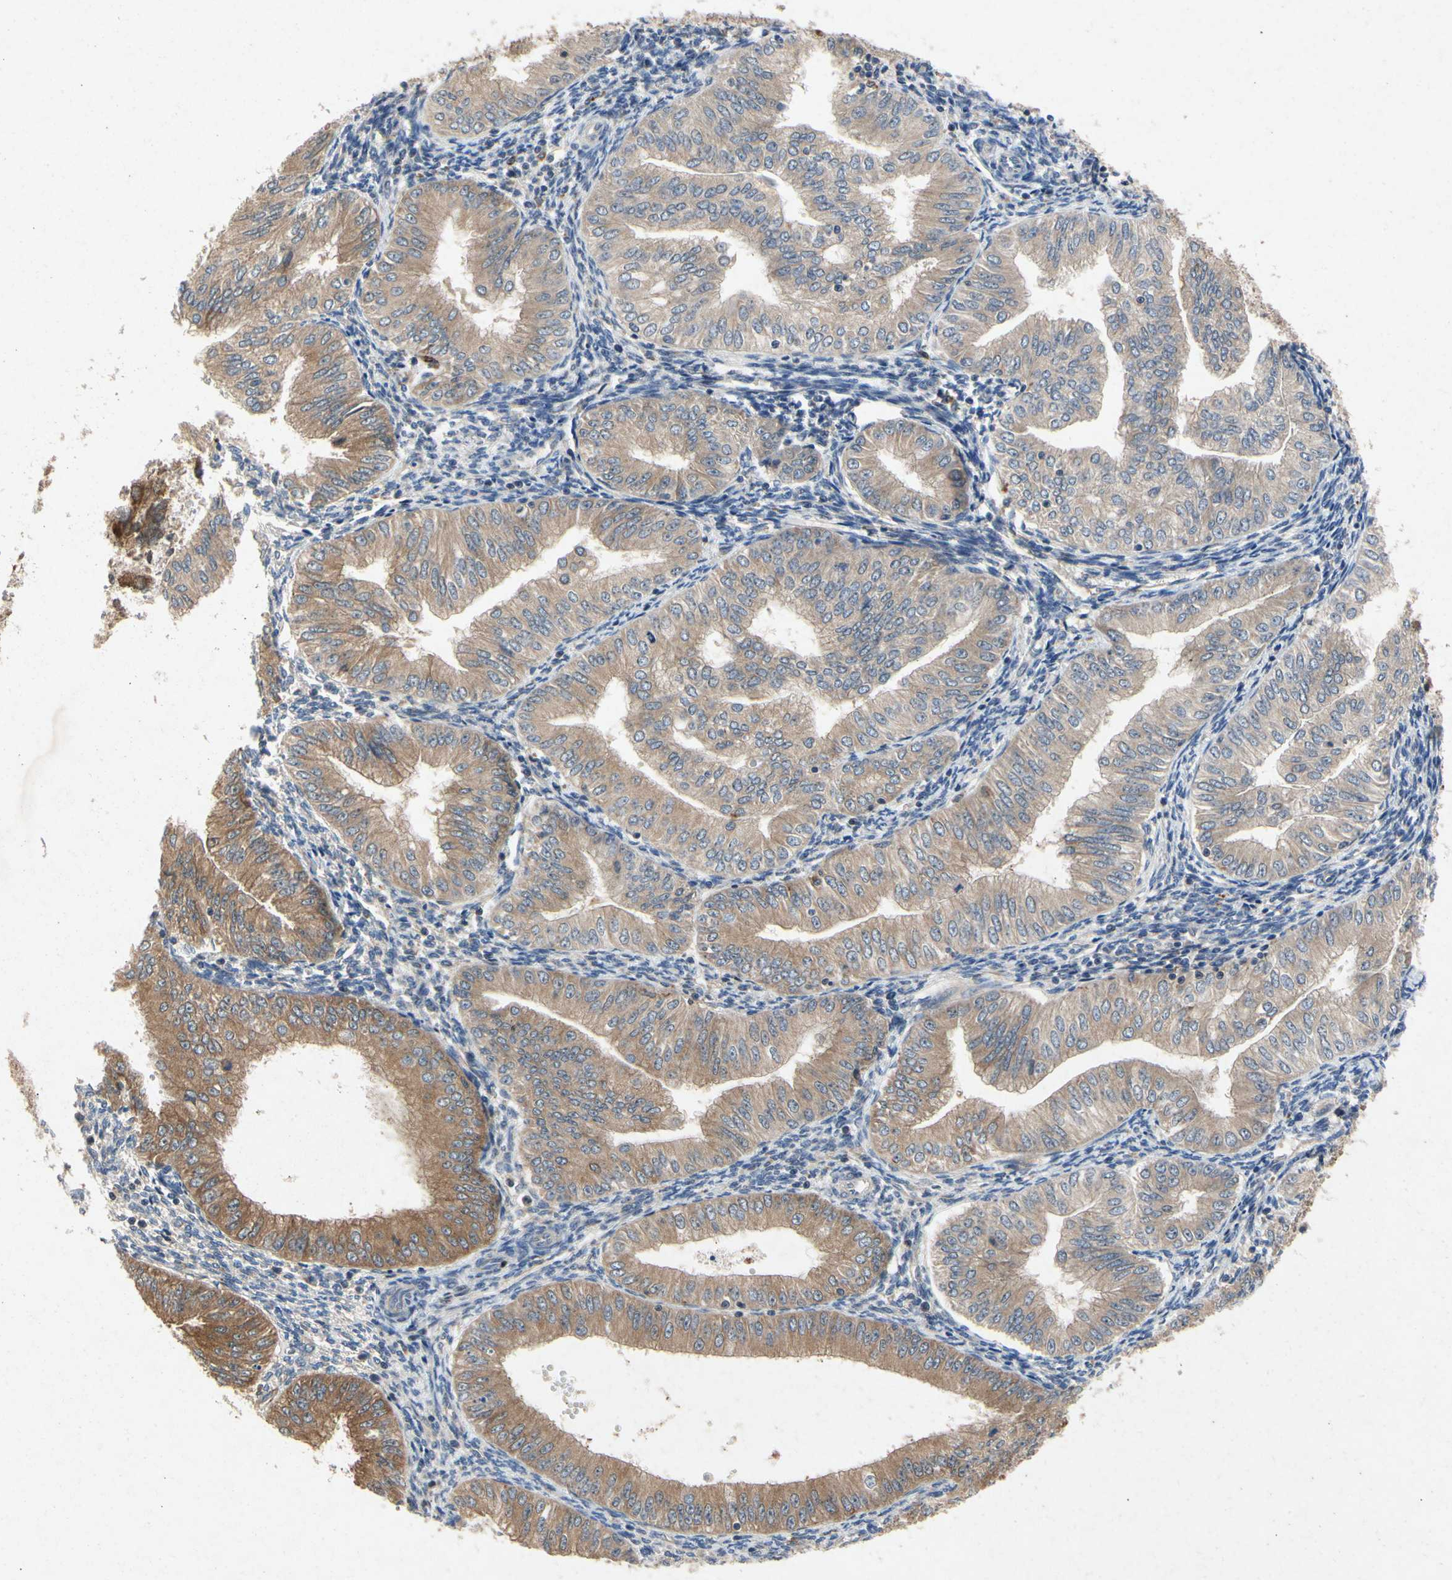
{"staining": {"intensity": "moderate", "quantity": ">75%", "location": "cytoplasmic/membranous"}, "tissue": "endometrial cancer", "cell_type": "Tumor cells", "image_type": "cancer", "snomed": [{"axis": "morphology", "description": "Normal tissue, NOS"}, {"axis": "morphology", "description": "Adenocarcinoma, NOS"}, {"axis": "topography", "description": "Endometrium"}], "caption": "Protein staining of adenocarcinoma (endometrial) tissue displays moderate cytoplasmic/membranous expression in about >75% of tumor cells.", "gene": "RPS6KA1", "patient": {"sex": "female", "age": 53}}